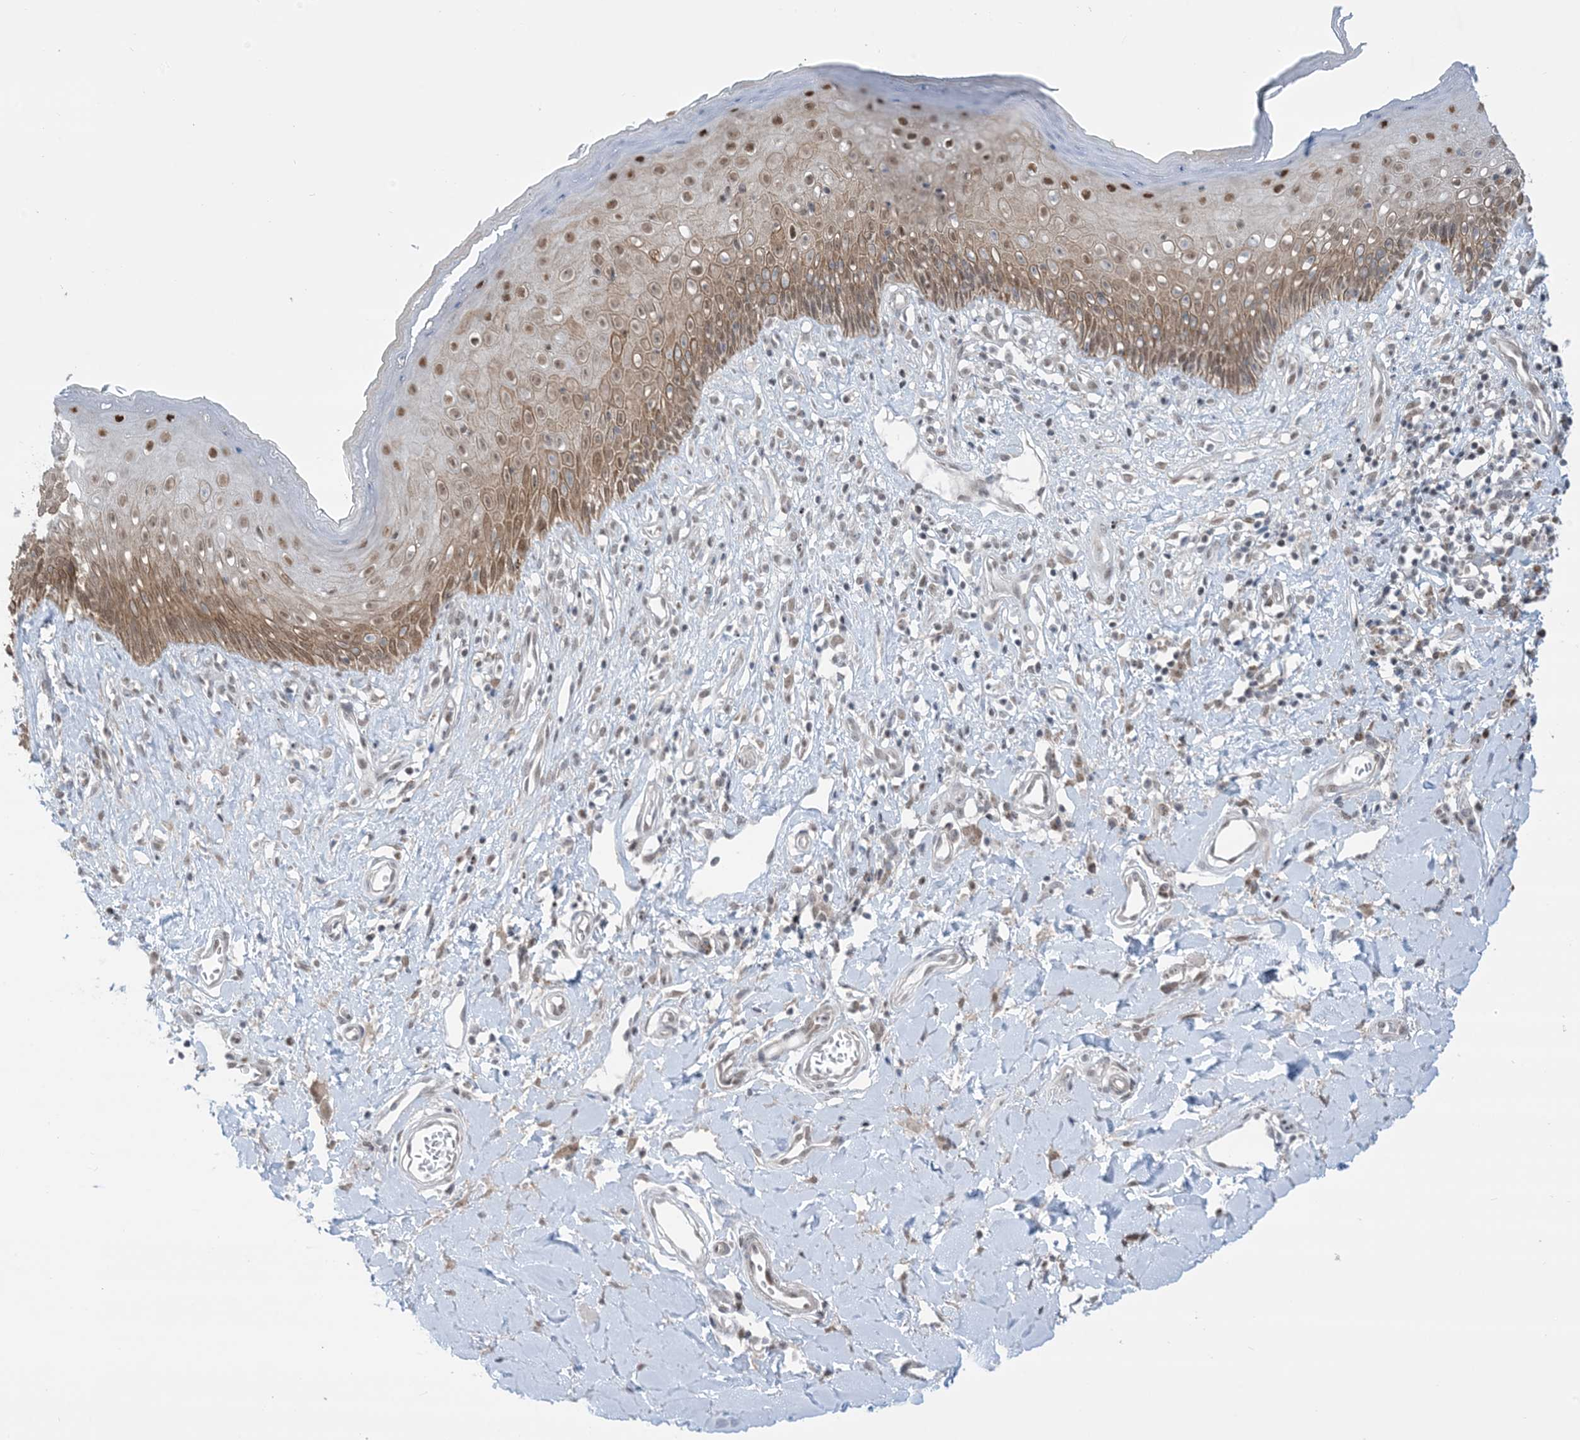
{"staining": {"intensity": "moderate", "quantity": ">75%", "location": "cytoplasmic/membranous,nuclear"}, "tissue": "skin", "cell_type": "Epidermal cells", "image_type": "normal", "snomed": [{"axis": "morphology", "description": "Normal tissue, NOS"}, {"axis": "morphology", "description": "Squamous cell carcinoma, NOS"}, {"axis": "topography", "description": "Vulva"}], "caption": "Immunohistochemistry (IHC) of unremarkable skin exhibits medium levels of moderate cytoplasmic/membranous,nuclear expression in about >75% of epidermal cells.", "gene": "TFPT", "patient": {"sex": "female", "age": 85}}